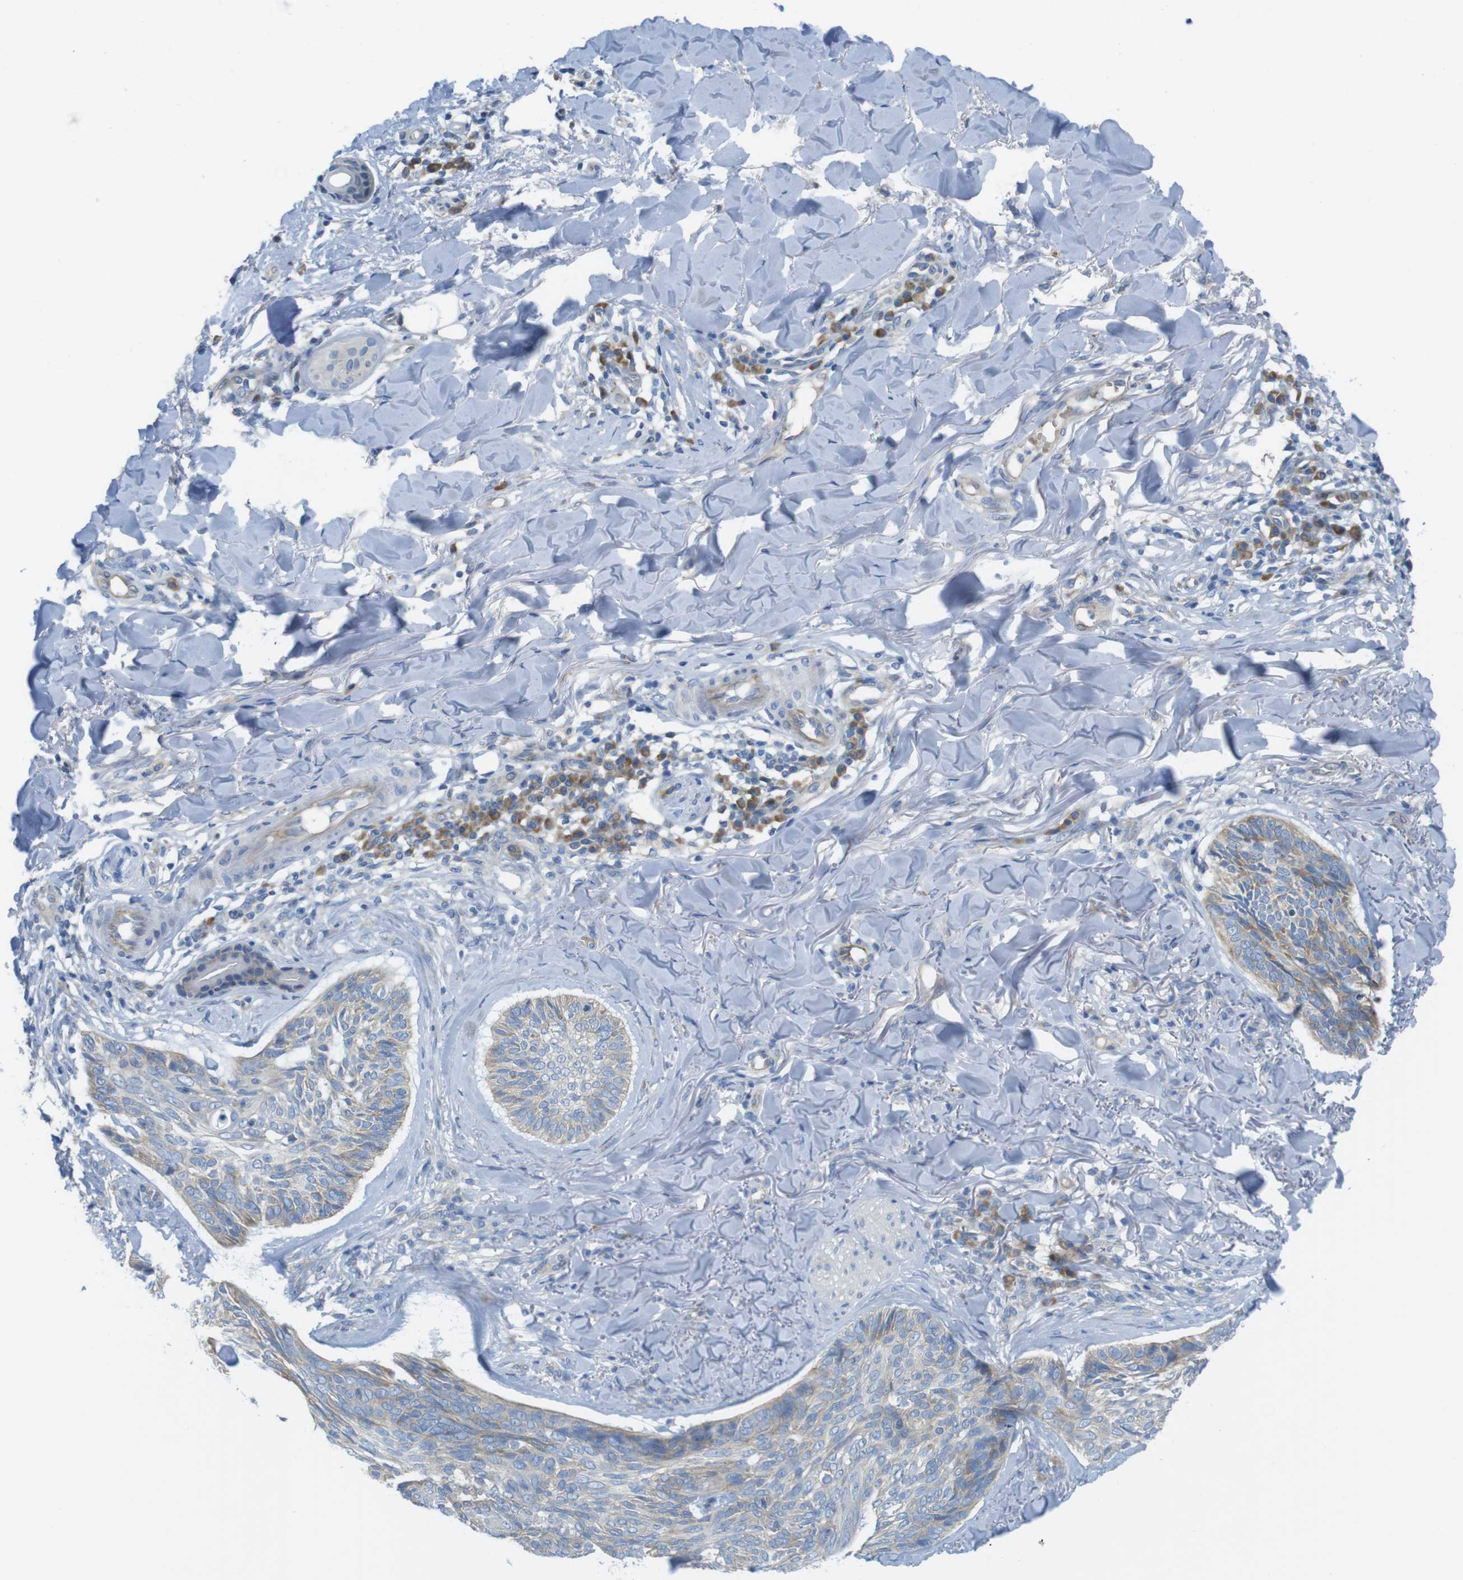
{"staining": {"intensity": "weak", "quantity": ">75%", "location": "cytoplasmic/membranous"}, "tissue": "skin cancer", "cell_type": "Tumor cells", "image_type": "cancer", "snomed": [{"axis": "morphology", "description": "Basal cell carcinoma"}, {"axis": "topography", "description": "Skin"}], "caption": "Skin basal cell carcinoma stained for a protein demonstrates weak cytoplasmic/membranous positivity in tumor cells.", "gene": "TMEM234", "patient": {"sex": "male", "age": 43}}